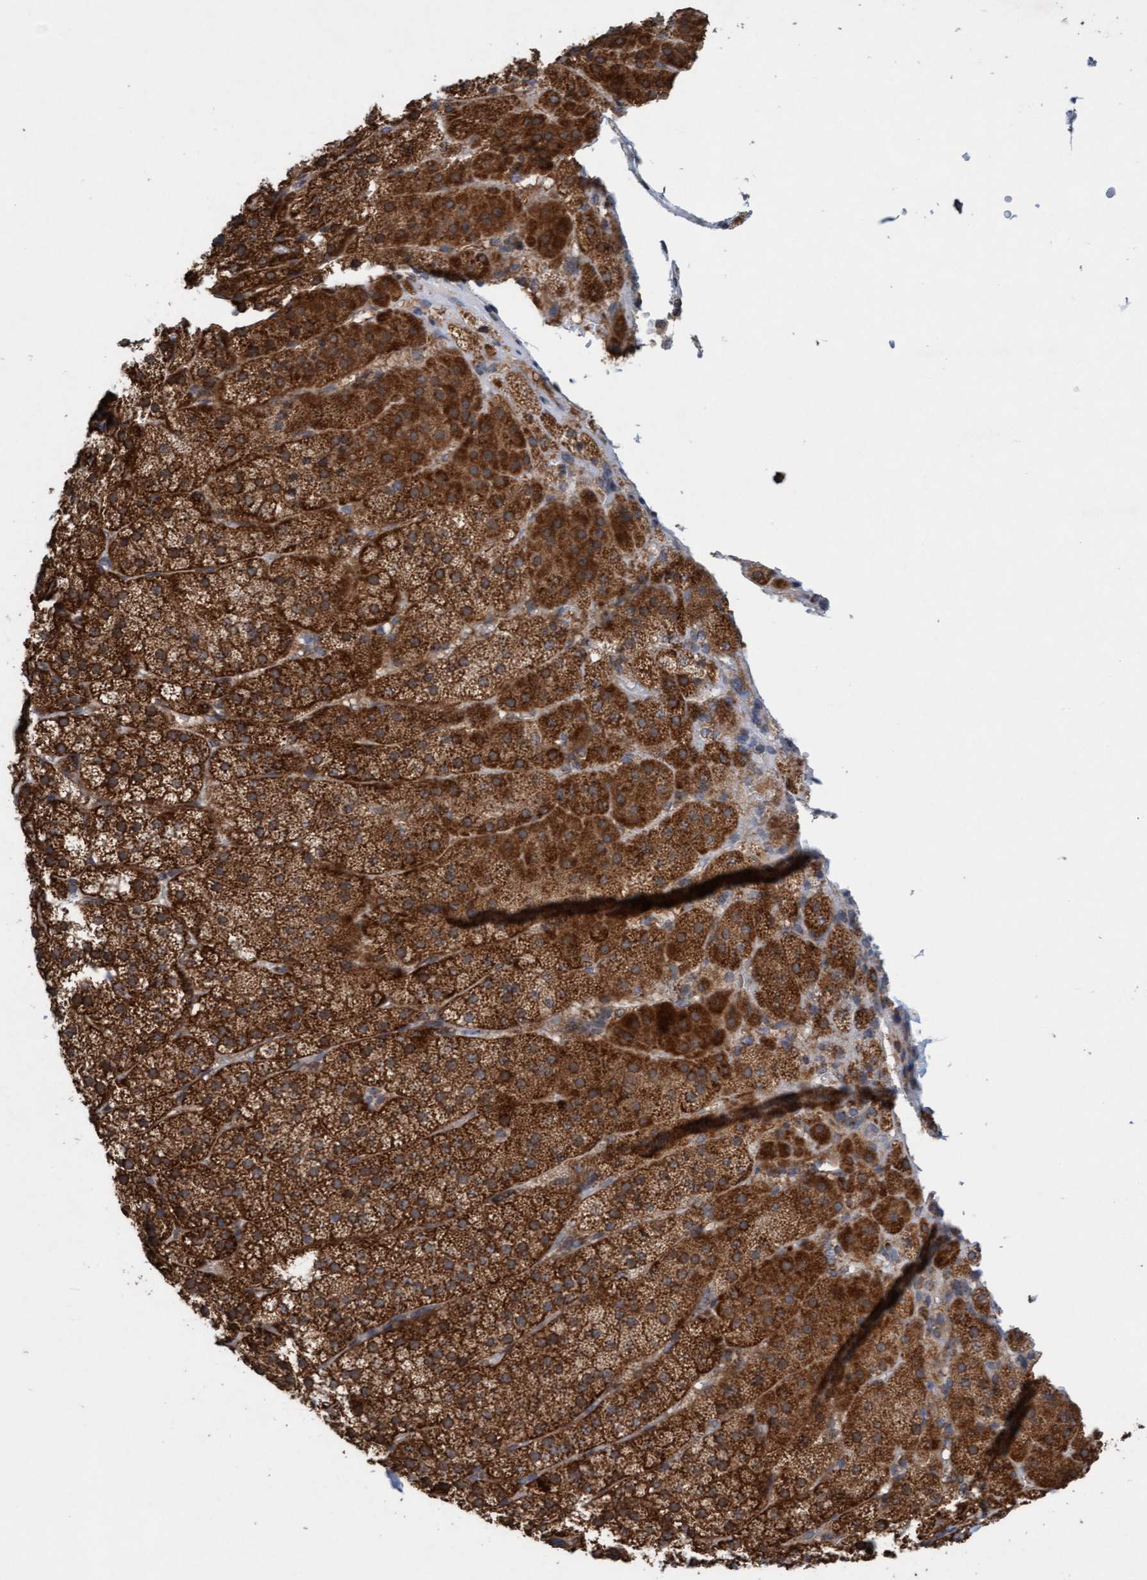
{"staining": {"intensity": "strong", "quantity": ">75%", "location": "cytoplasmic/membranous"}, "tissue": "adrenal gland", "cell_type": "Glandular cells", "image_type": "normal", "snomed": [{"axis": "morphology", "description": "Normal tissue, NOS"}, {"axis": "topography", "description": "Adrenal gland"}], "caption": "Protein staining of unremarkable adrenal gland reveals strong cytoplasmic/membranous staining in approximately >75% of glandular cells. (IHC, brightfield microscopy, high magnification).", "gene": "MRPS23", "patient": {"sex": "female", "age": 44}}